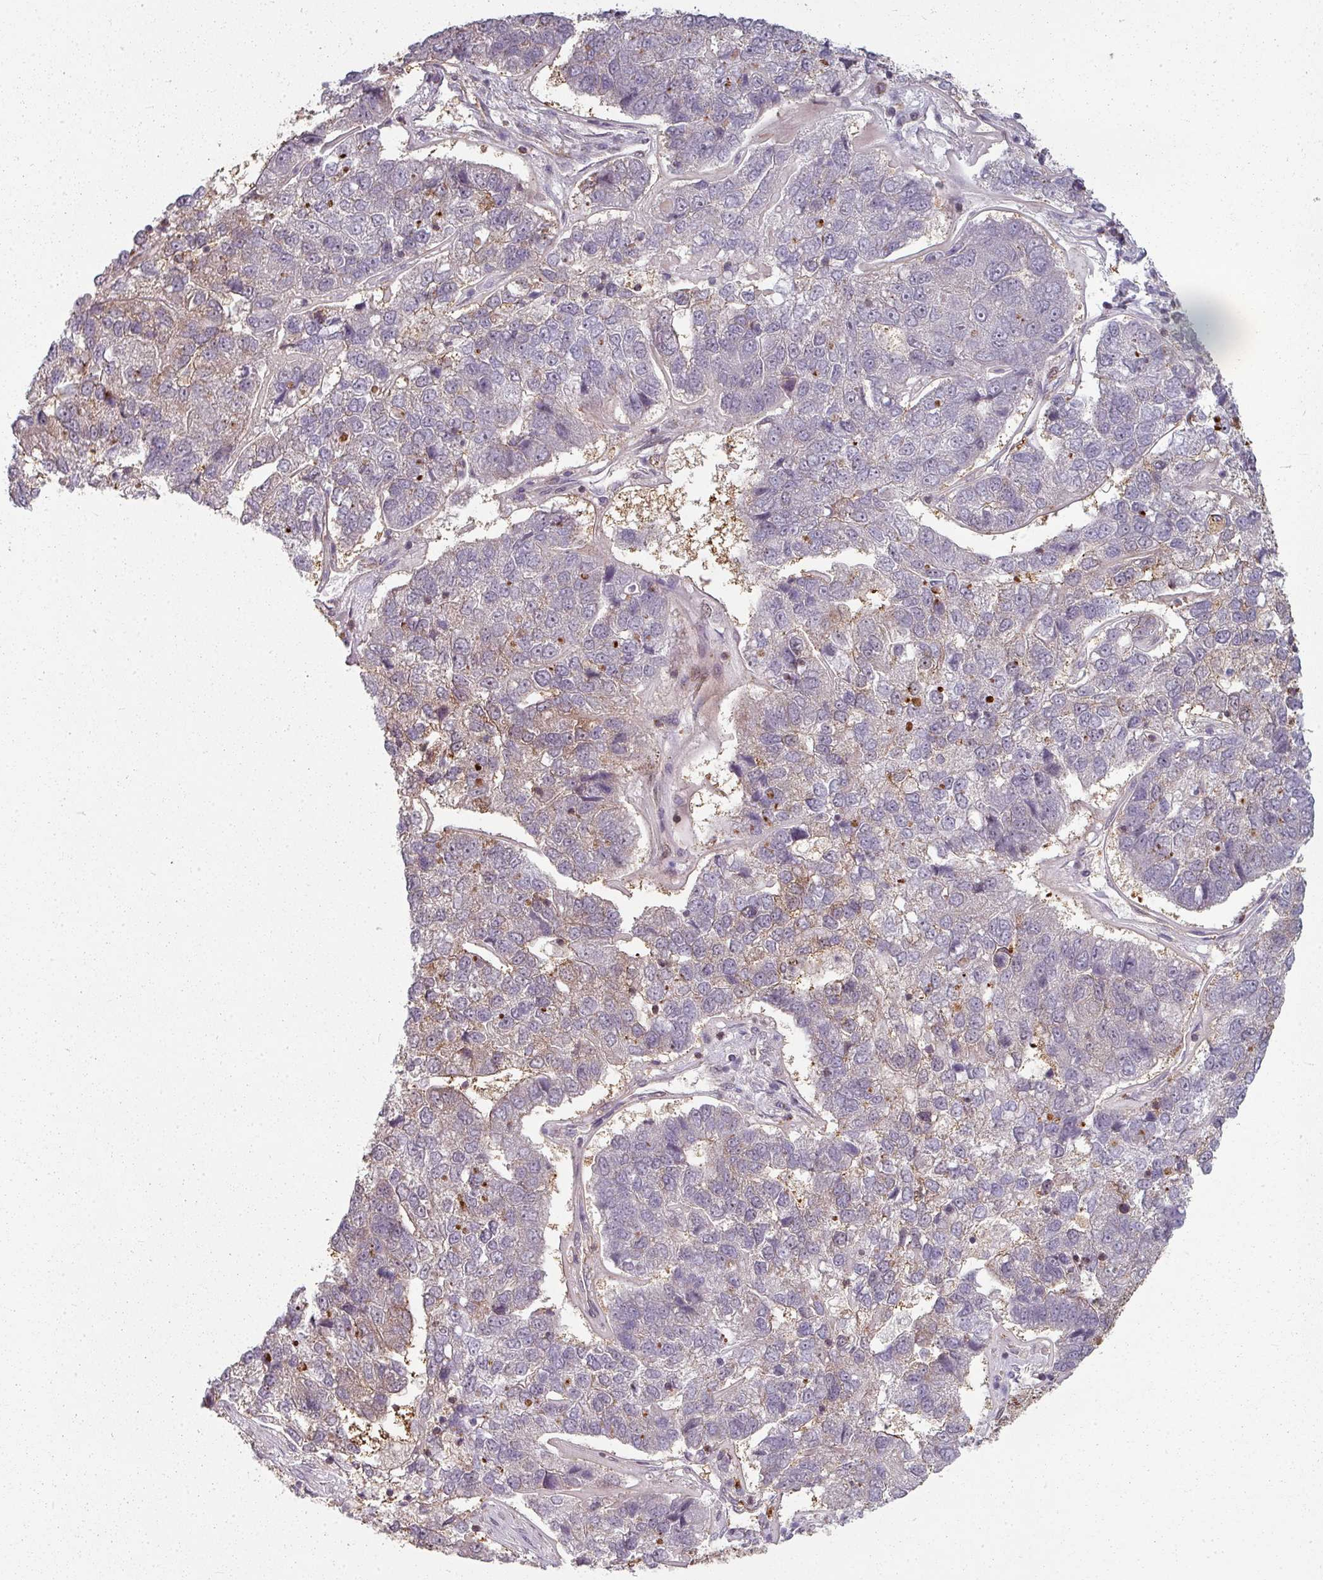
{"staining": {"intensity": "negative", "quantity": "none", "location": "none"}, "tissue": "pancreatic cancer", "cell_type": "Tumor cells", "image_type": "cancer", "snomed": [{"axis": "morphology", "description": "Adenocarcinoma, NOS"}, {"axis": "topography", "description": "Pancreas"}], "caption": "Immunohistochemical staining of pancreatic cancer (adenocarcinoma) shows no significant positivity in tumor cells.", "gene": "CLIC1", "patient": {"sex": "female", "age": 61}}